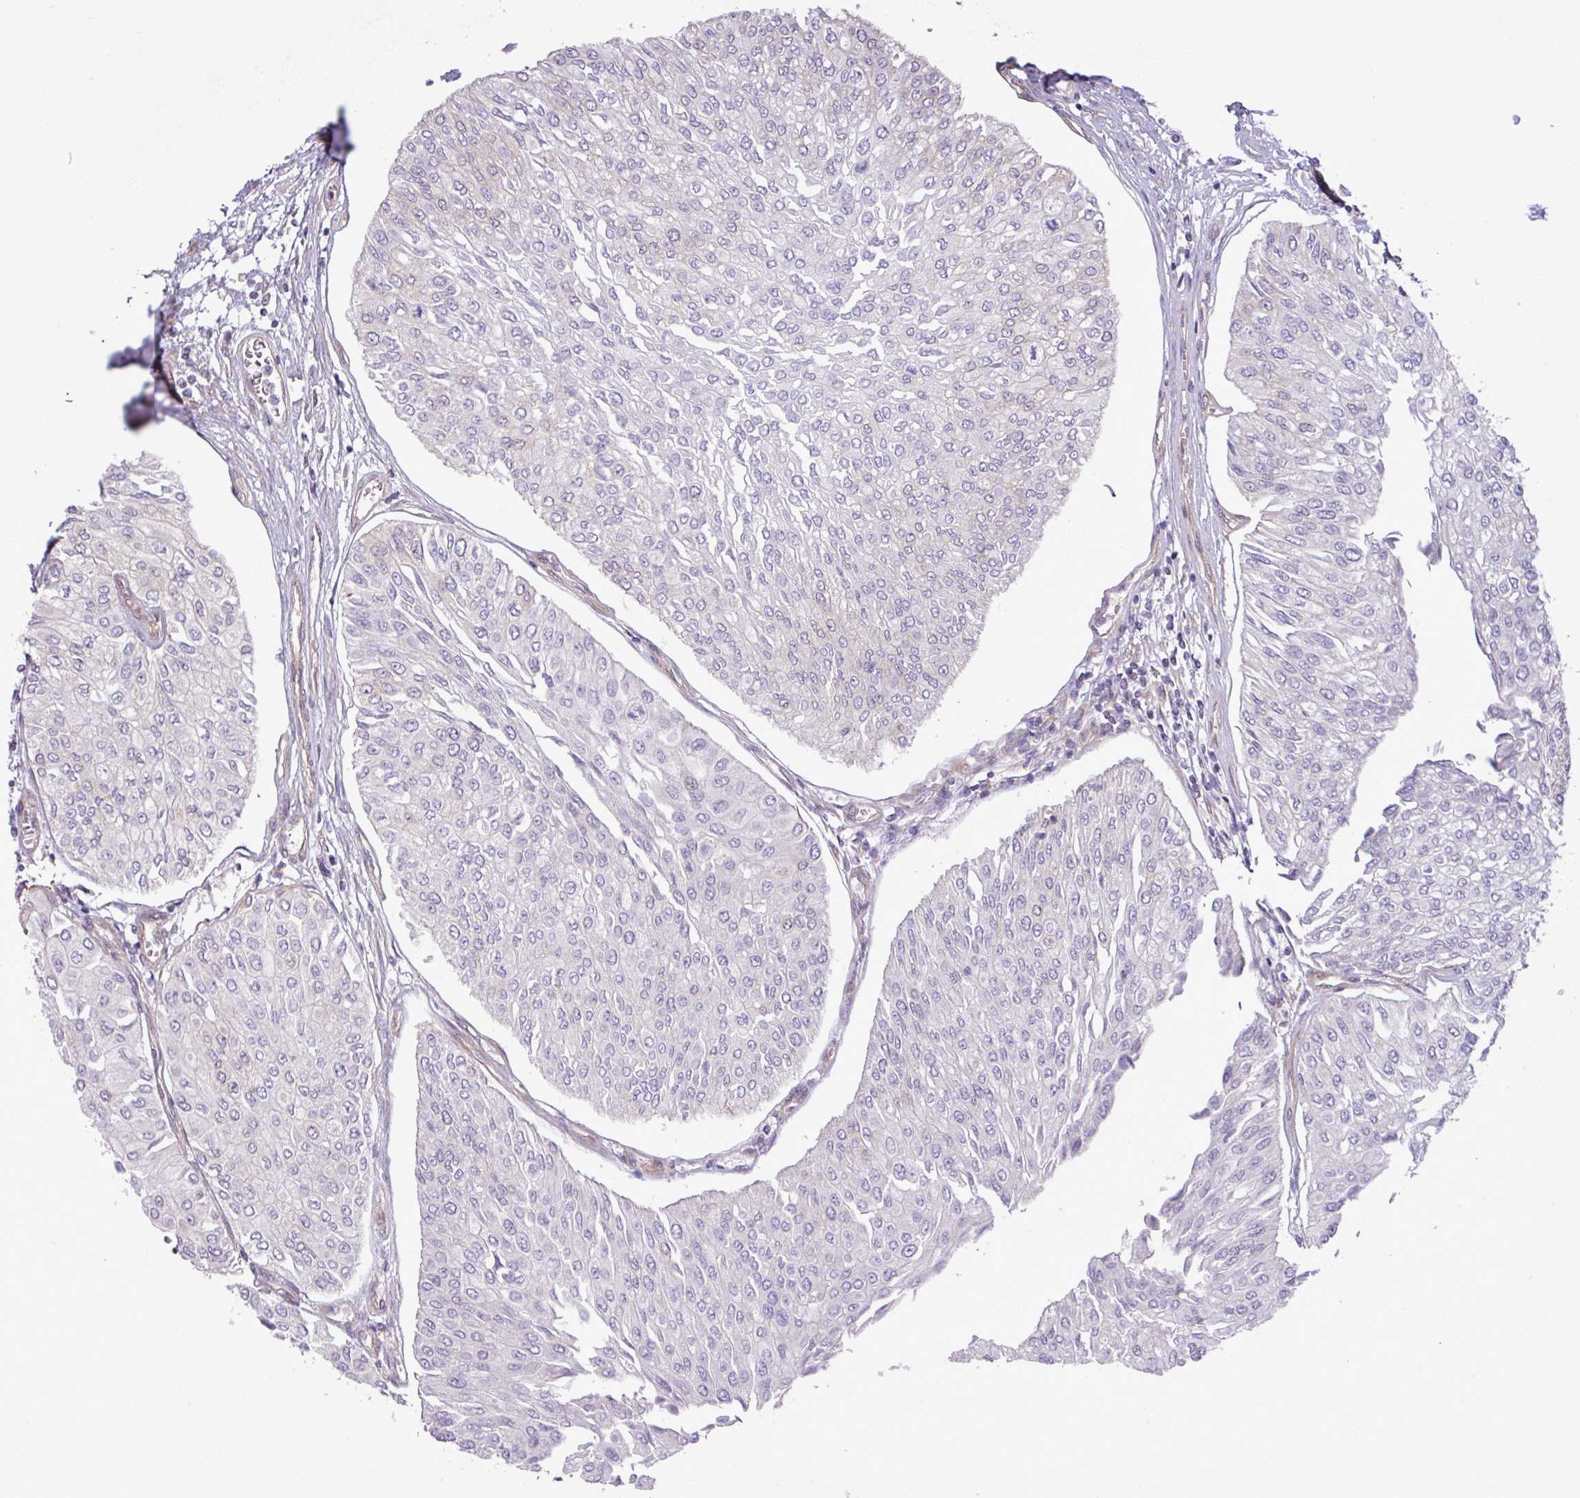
{"staining": {"intensity": "negative", "quantity": "none", "location": "none"}, "tissue": "urothelial cancer", "cell_type": "Tumor cells", "image_type": "cancer", "snomed": [{"axis": "morphology", "description": "Urothelial carcinoma, Low grade"}, {"axis": "topography", "description": "Urinary bladder"}], "caption": "The immunohistochemistry histopathology image has no significant staining in tumor cells of urothelial cancer tissue.", "gene": "FAM222B", "patient": {"sex": "male", "age": 67}}